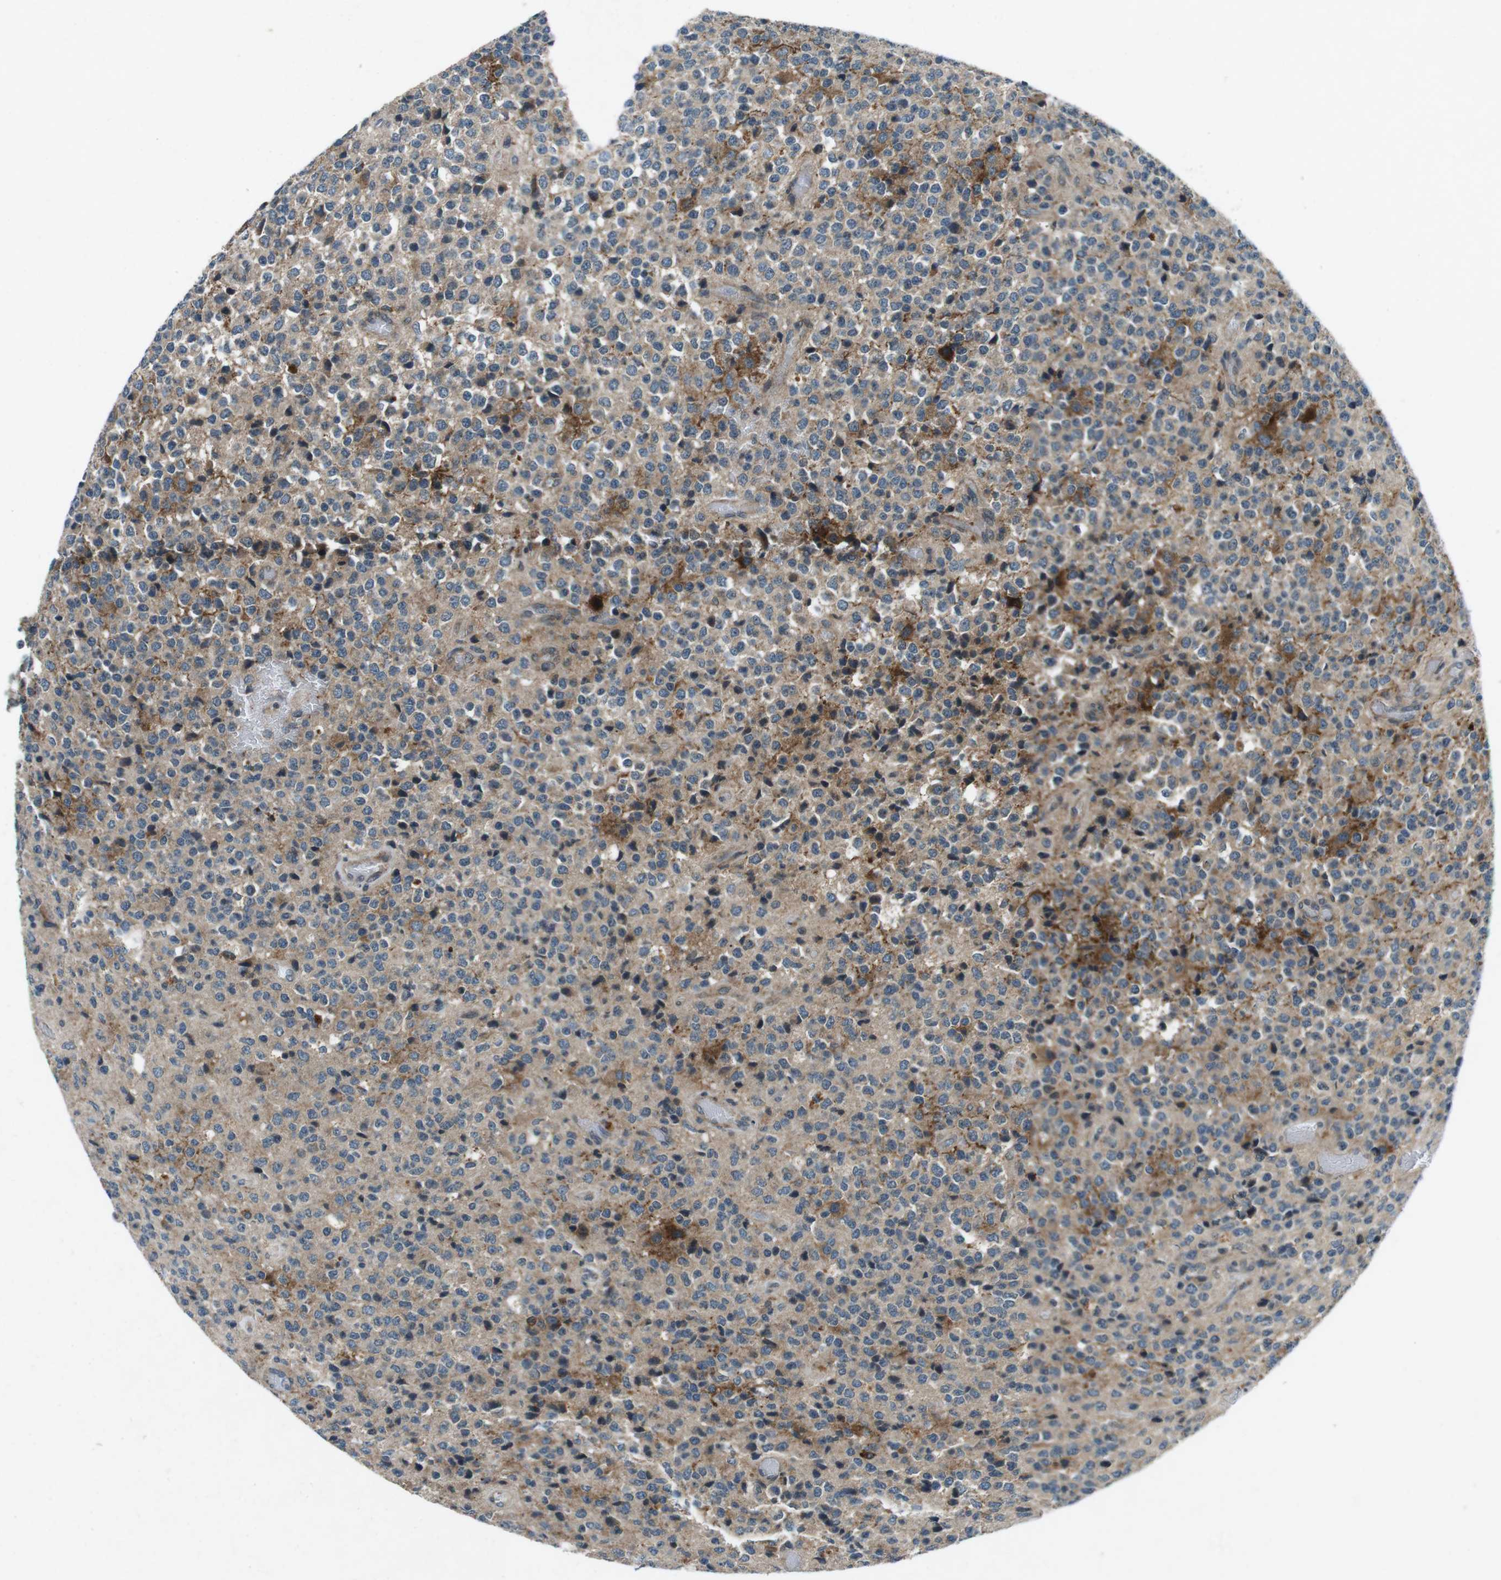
{"staining": {"intensity": "moderate", "quantity": "<25%", "location": "cytoplasmic/membranous"}, "tissue": "glioma", "cell_type": "Tumor cells", "image_type": "cancer", "snomed": [{"axis": "morphology", "description": "Glioma, malignant, High grade"}, {"axis": "topography", "description": "pancreas cauda"}], "caption": "Immunohistochemical staining of human high-grade glioma (malignant) displays low levels of moderate cytoplasmic/membranous expression in approximately <25% of tumor cells.", "gene": "CDK16", "patient": {"sex": "male", "age": 60}}